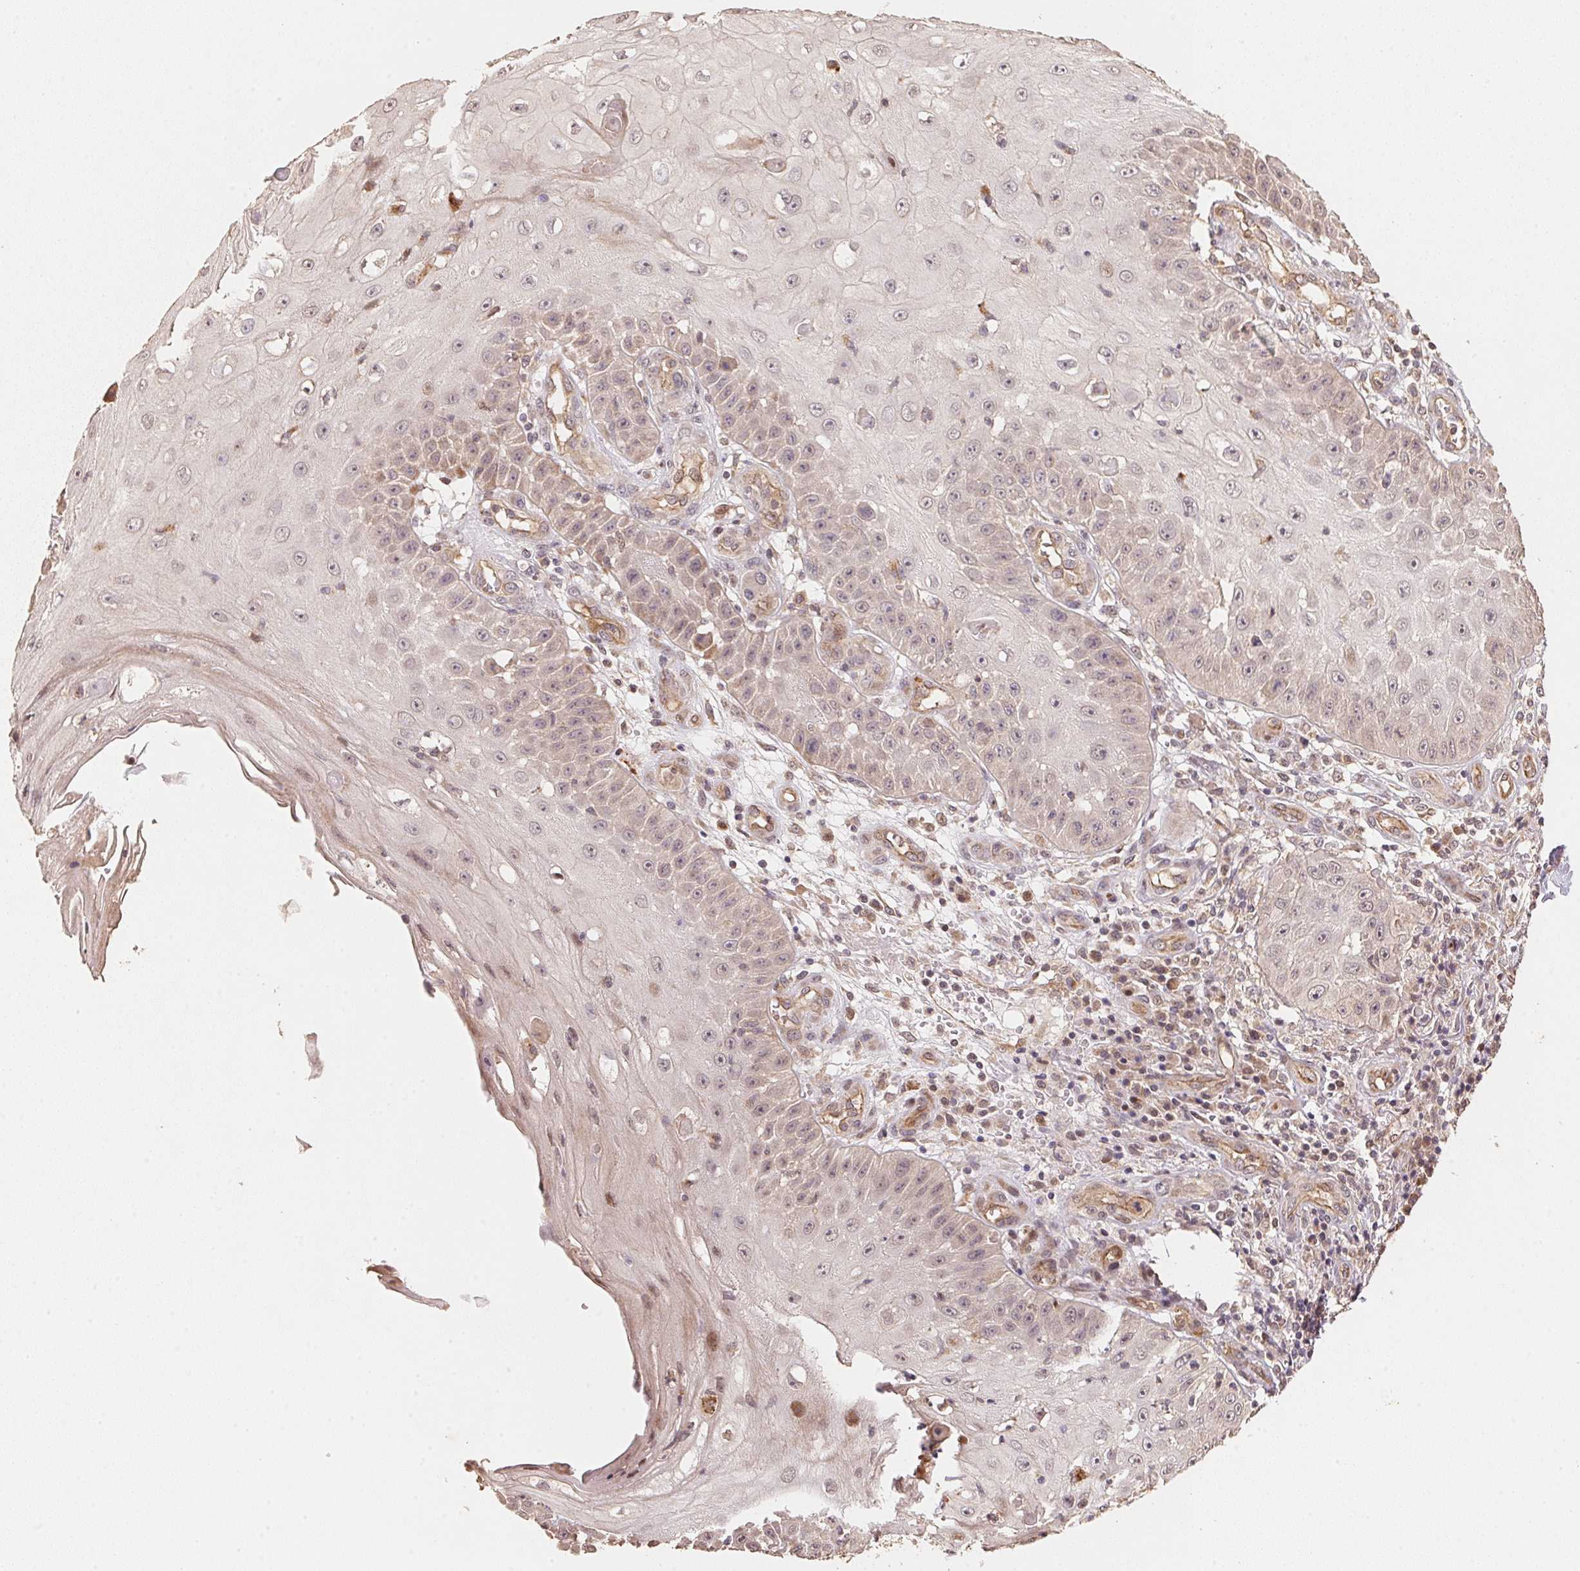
{"staining": {"intensity": "weak", "quantity": "<25%", "location": "cytoplasmic/membranous,nuclear"}, "tissue": "skin cancer", "cell_type": "Tumor cells", "image_type": "cancer", "snomed": [{"axis": "morphology", "description": "Squamous cell carcinoma, NOS"}, {"axis": "topography", "description": "Skin"}], "caption": "The IHC micrograph has no significant expression in tumor cells of squamous cell carcinoma (skin) tissue.", "gene": "TMEM222", "patient": {"sex": "male", "age": 70}}